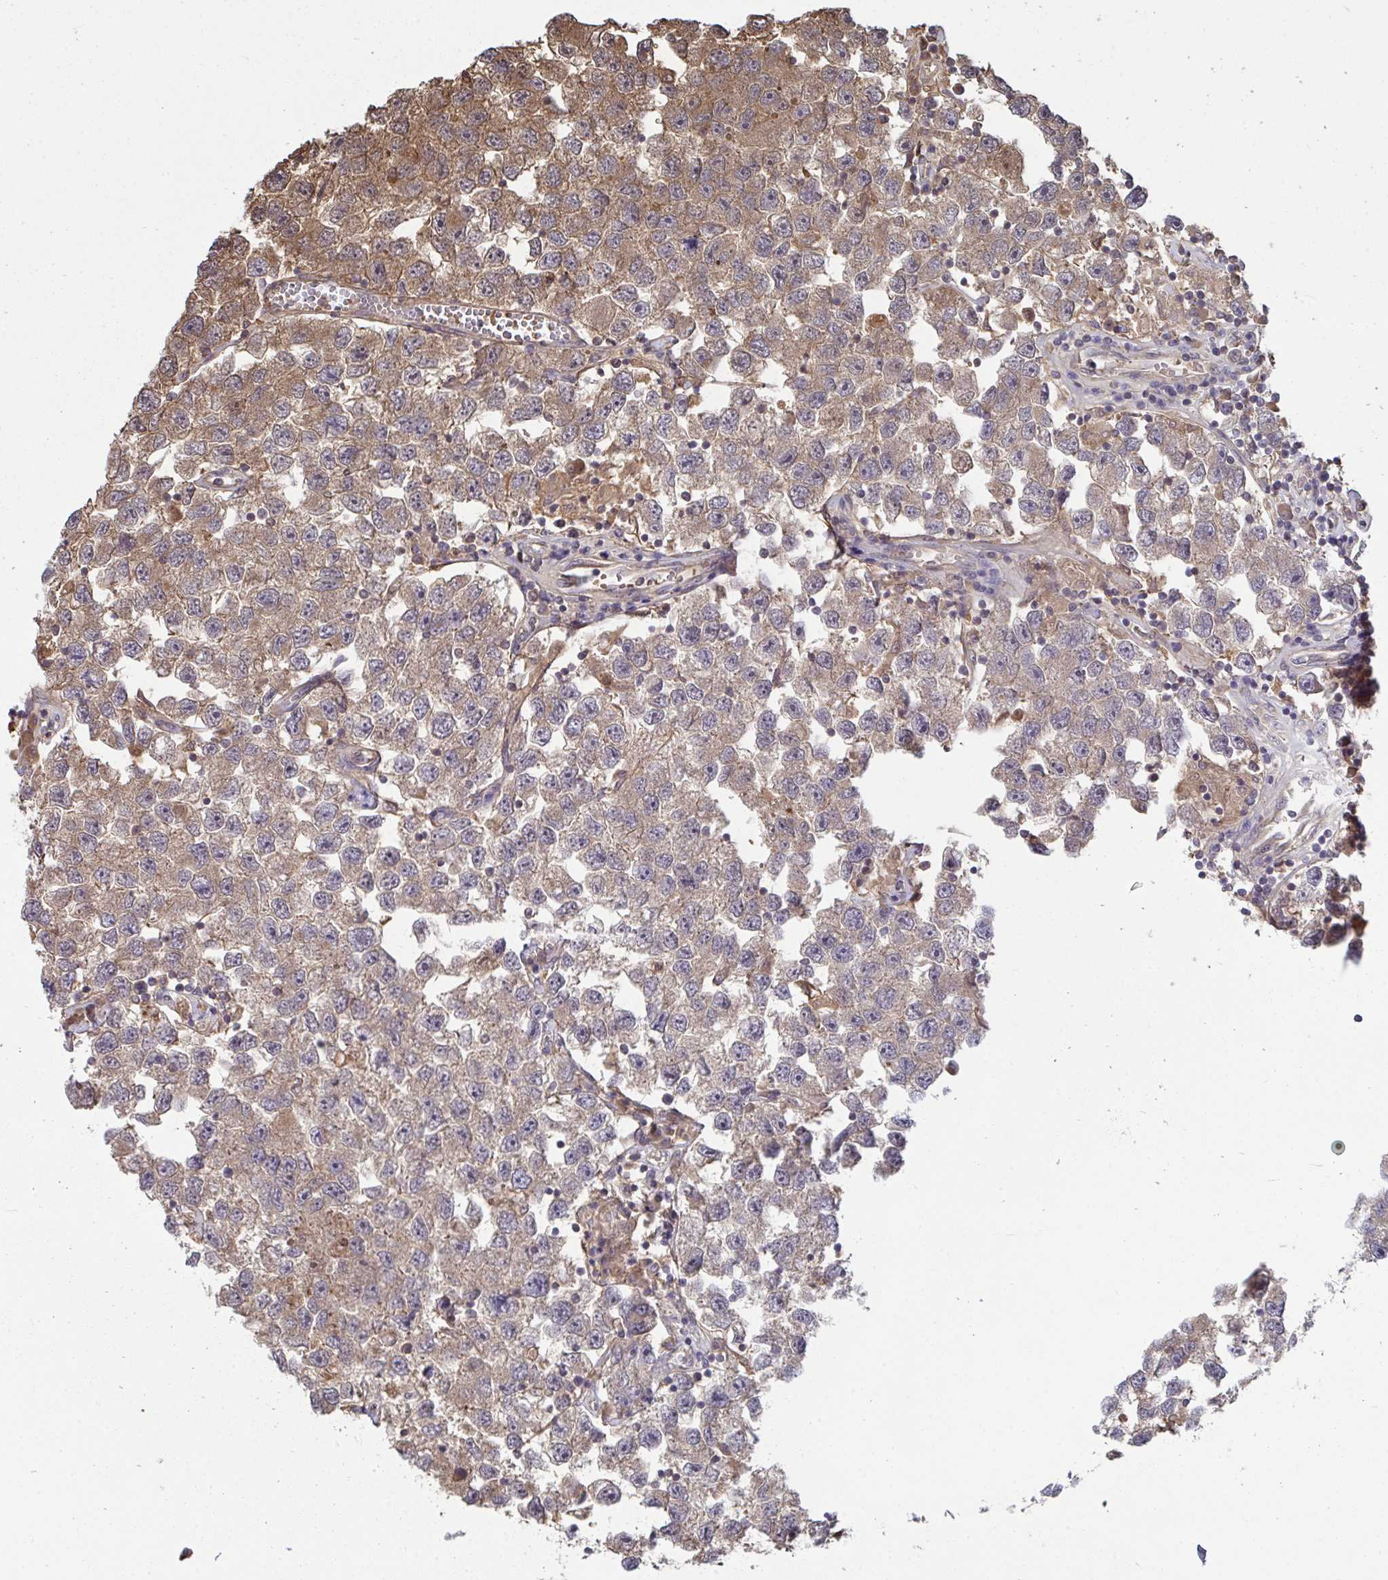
{"staining": {"intensity": "moderate", "quantity": ">75%", "location": "cytoplasmic/membranous"}, "tissue": "testis cancer", "cell_type": "Tumor cells", "image_type": "cancer", "snomed": [{"axis": "morphology", "description": "Seminoma, NOS"}, {"axis": "topography", "description": "Testis"}], "caption": "A micrograph of human seminoma (testis) stained for a protein demonstrates moderate cytoplasmic/membranous brown staining in tumor cells.", "gene": "TTC9C", "patient": {"sex": "male", "age": 26}}